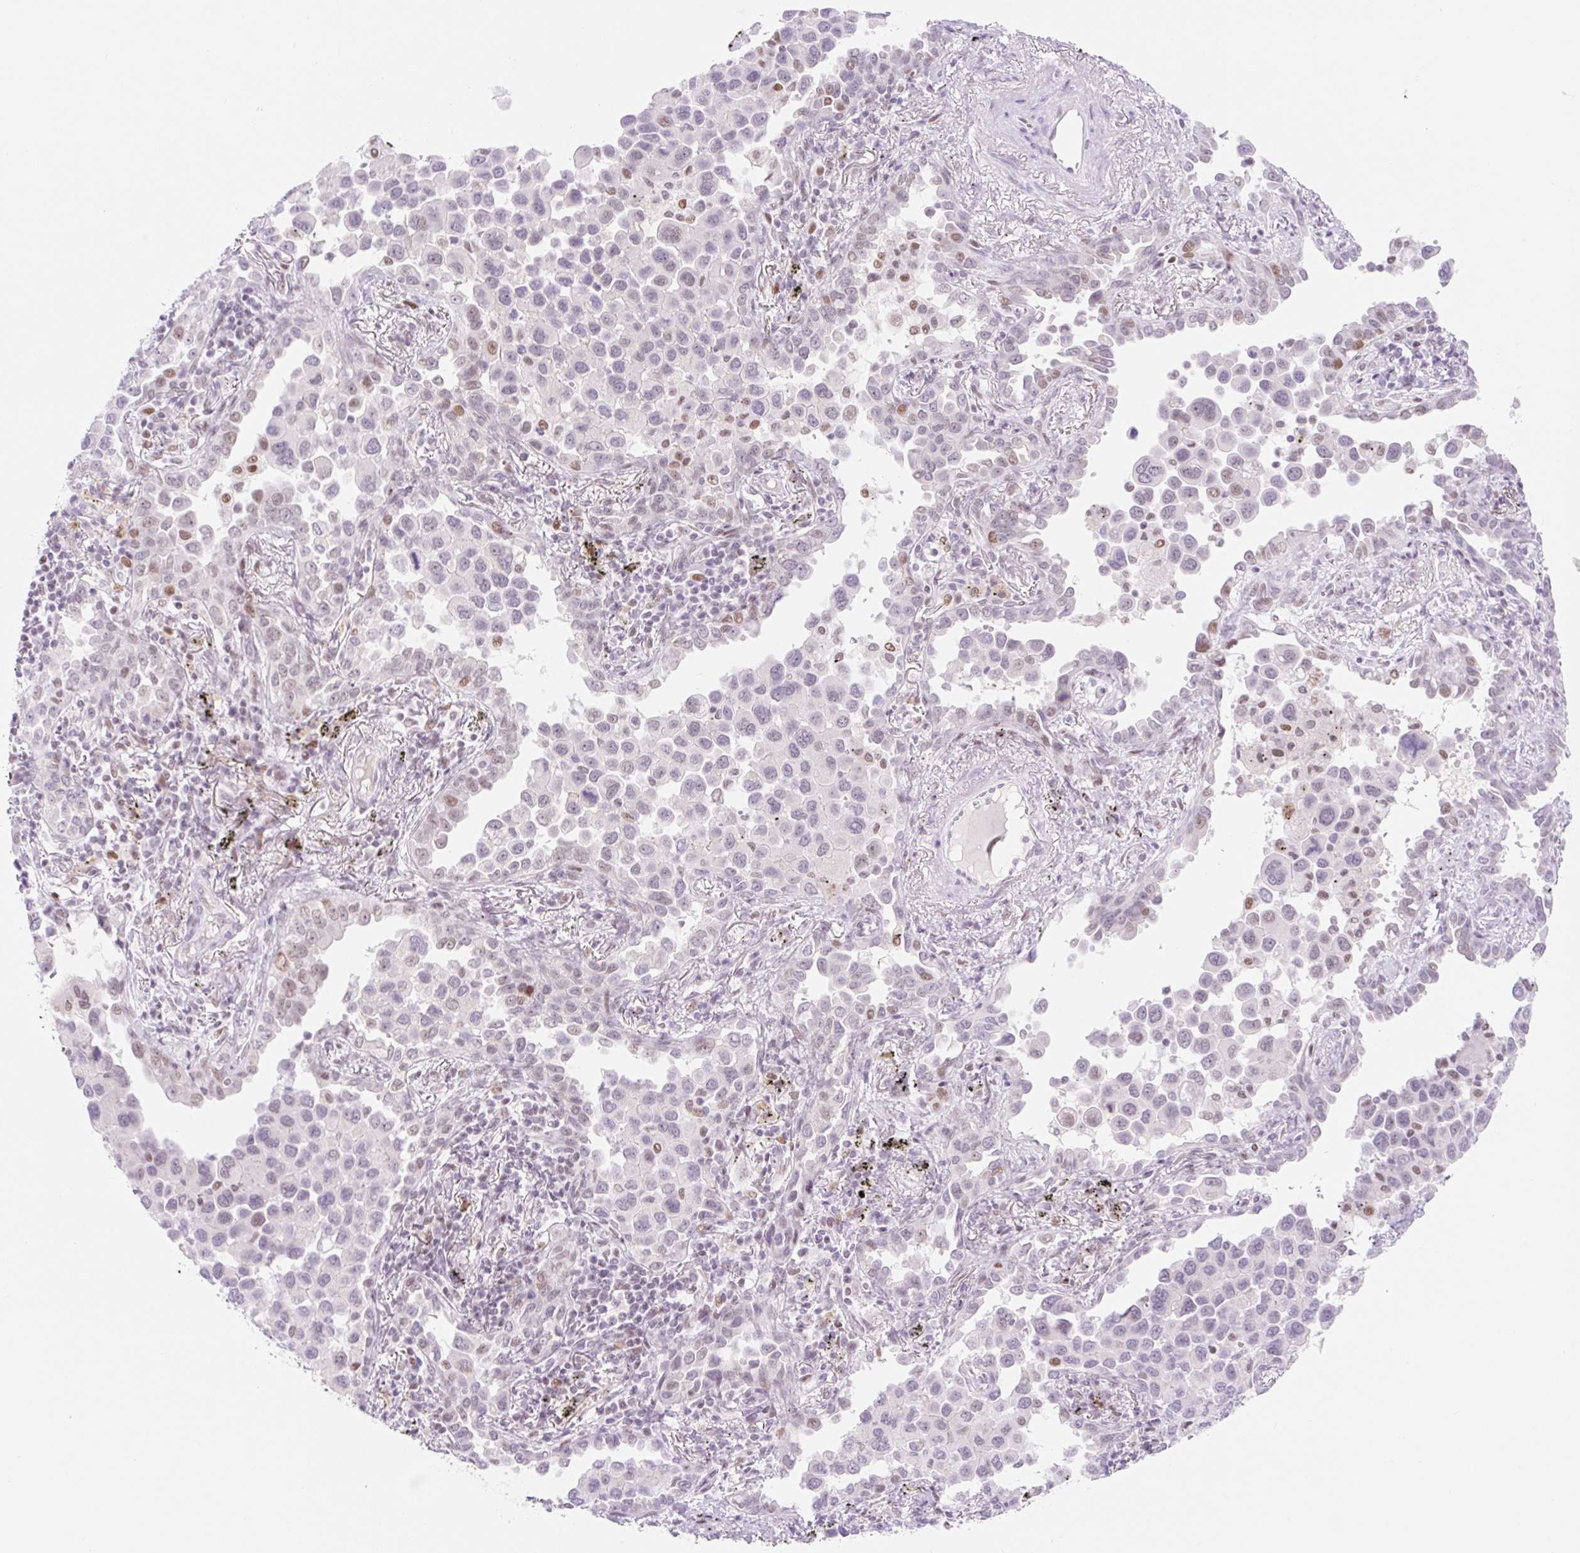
{"staining": {"intensity": "moderate", "quantity": "<25%", "location": "nuclear"}, "tissue": "lung cancer", "cell_type": "Tumor cells", "image_type": "cancer", "snomed": [{"axis": "morphology", "description": "Adenocarcinoma, NOS"}, {"axis": "topography", "description": "Lung"}], "caption": "Human lung cancer (adenocarcinoma) stained for a protein (brown) displays moderate nuclear positive positivity in approximately <25% of tumor cells.", "gene": "H2BW1", "patient": {"sex": "male", "age": 67}}